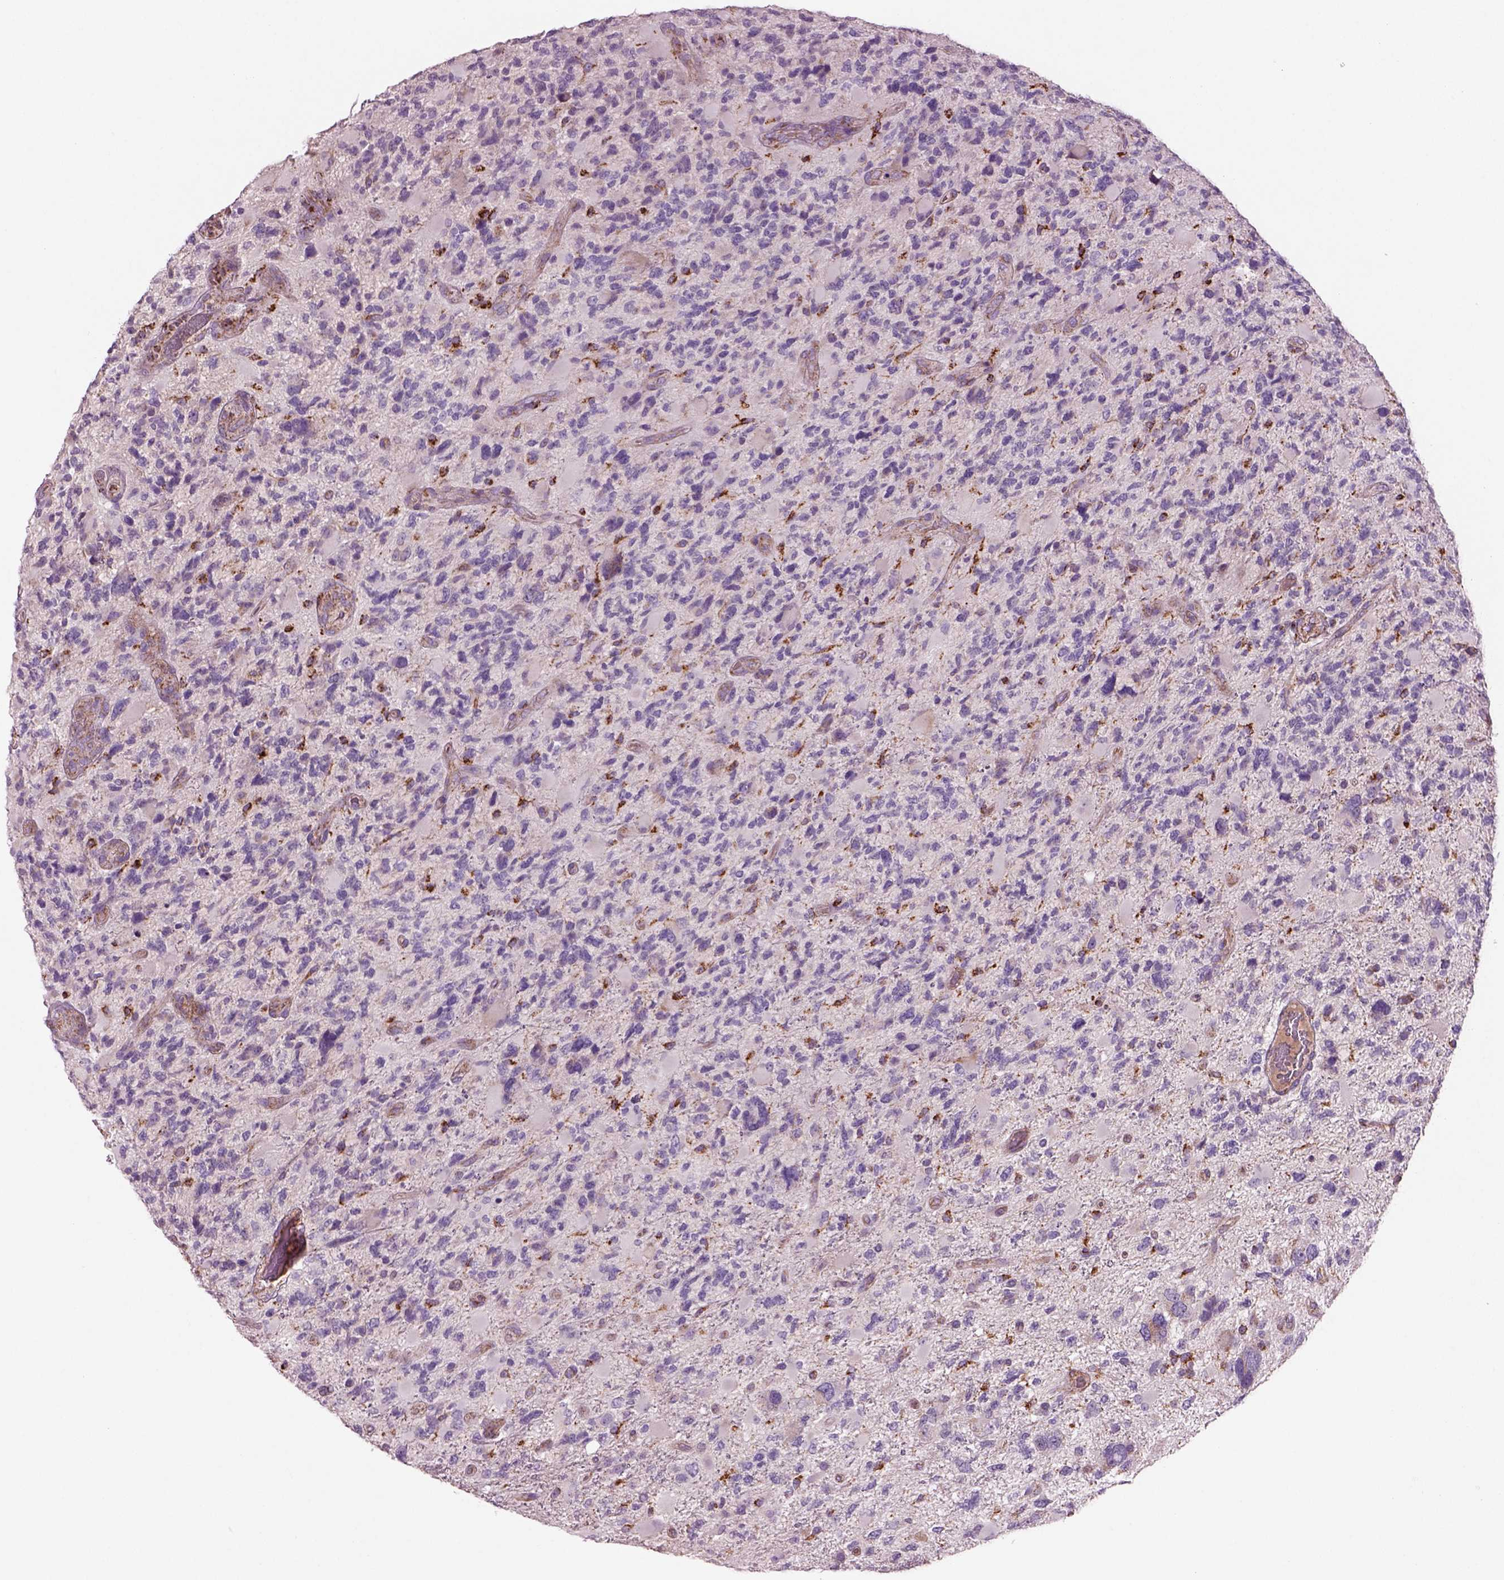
{"staining": {"intensity": "negative", "quantity": "none", "location": "none"}, "tissue": "glioma", "cell_type": "Tumor cells", "image_type": "cancer", "snomed": [{"axis": "morphology", "description": "Glioma, malignant, High grade"}, {"axis": "topography", "description": "Brain"}], "caption": "Immunohistochemical staining of glioma demonstrates no significant positivity in tumor cells.", "gene": "SLC25A24", "patient": {"sex": "female", "age": 71}}